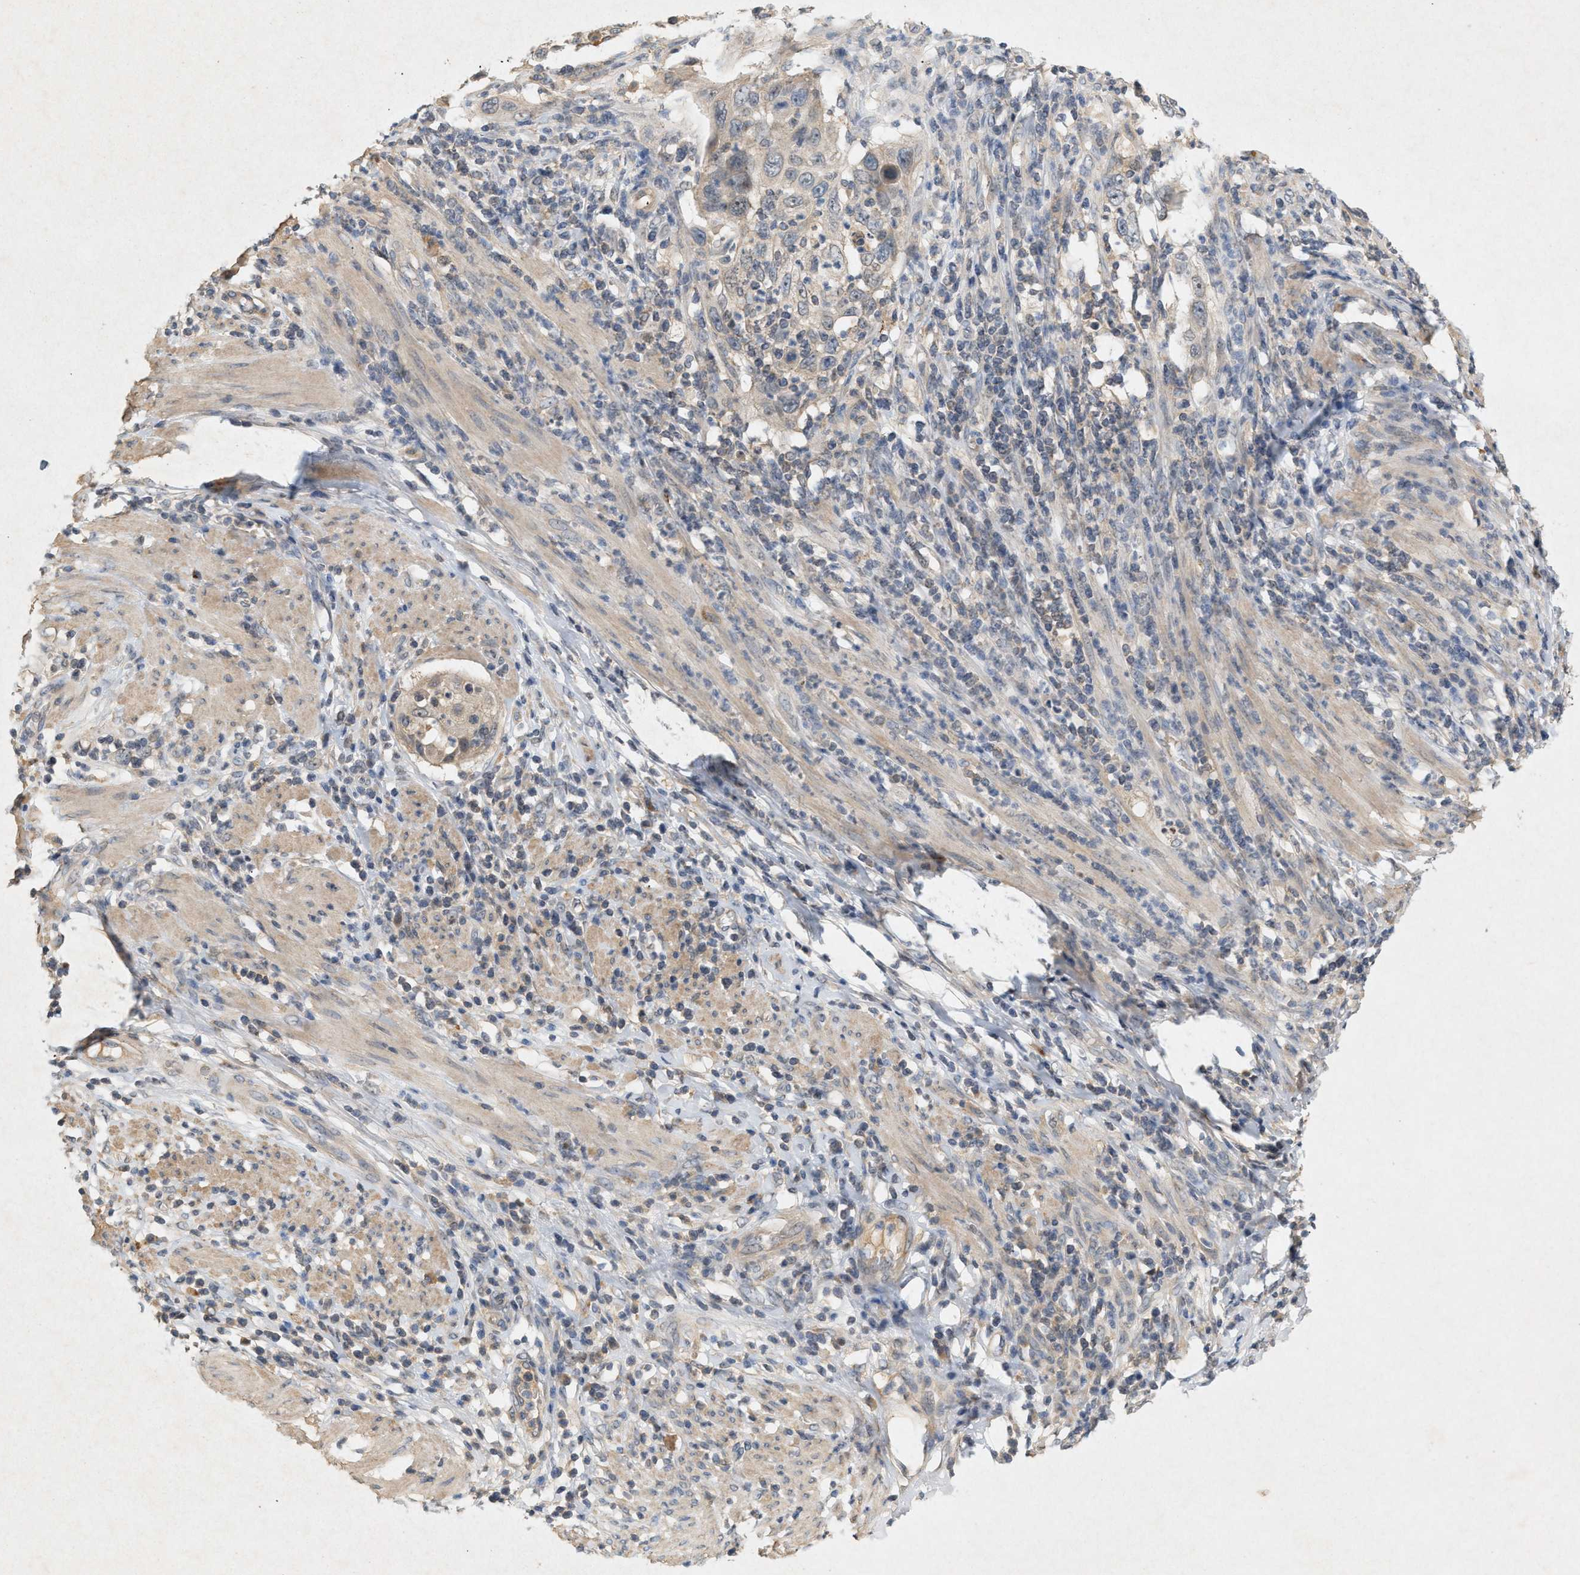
{"staining": {"intensity": "weak", "quantity": "<25%", "location": "cytoplasmic/membranous"}, "tissue": "cervical cancer", "cell_type": "Tumor cells", "image_type": "cancer", "snomed": [{"axis": "morphology", "description": "Squamous cell carcinoma, NOS"}, {"axis": "topography", "description": "Cervix"}], "caption": "IHC of human cervical squamous cell carcinoma reveals no expression in tumor cells.", "gene": "DCAF7", "patient": {"sex": "female", "age": 70}}